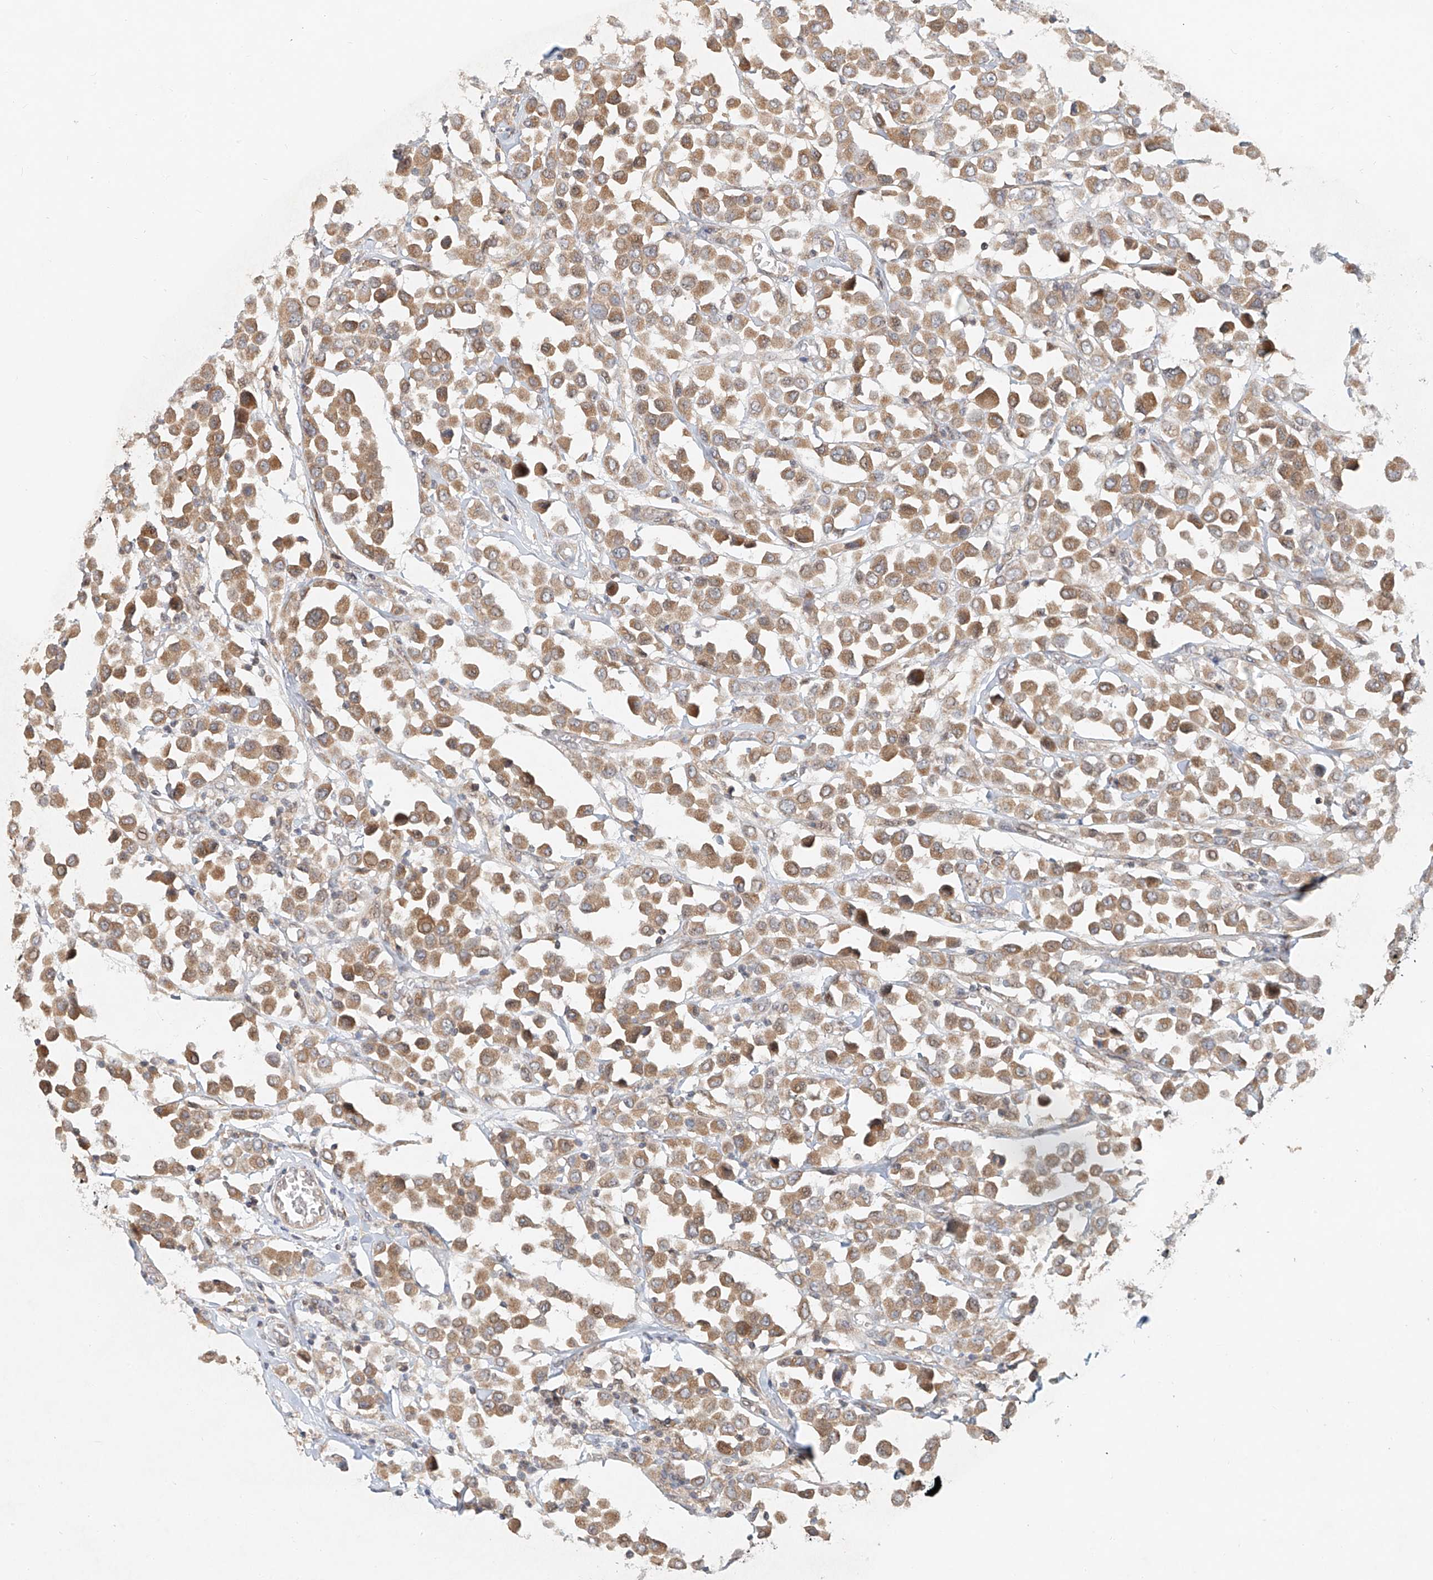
{"staining": {"intensity": "moderate", "quantity": ">75%", "location": "cytoplasmic/membranous"}, "tissue": "breast cancer", "cell_type": "Tumor cells", "image_type": "cancer", "snomed": [{"axis": "morphology", "description": "Duct carcinoma"}, {"axis": "topography", "description": "Breast"}], "caption": "A brown stain highlights moderate cytoplasmic/membranous positivity of a protein in breast invasive ductal carcinoma tumor cells.", "gene": "TMEM61", "patient": {"sex": "female", "age": 61}}